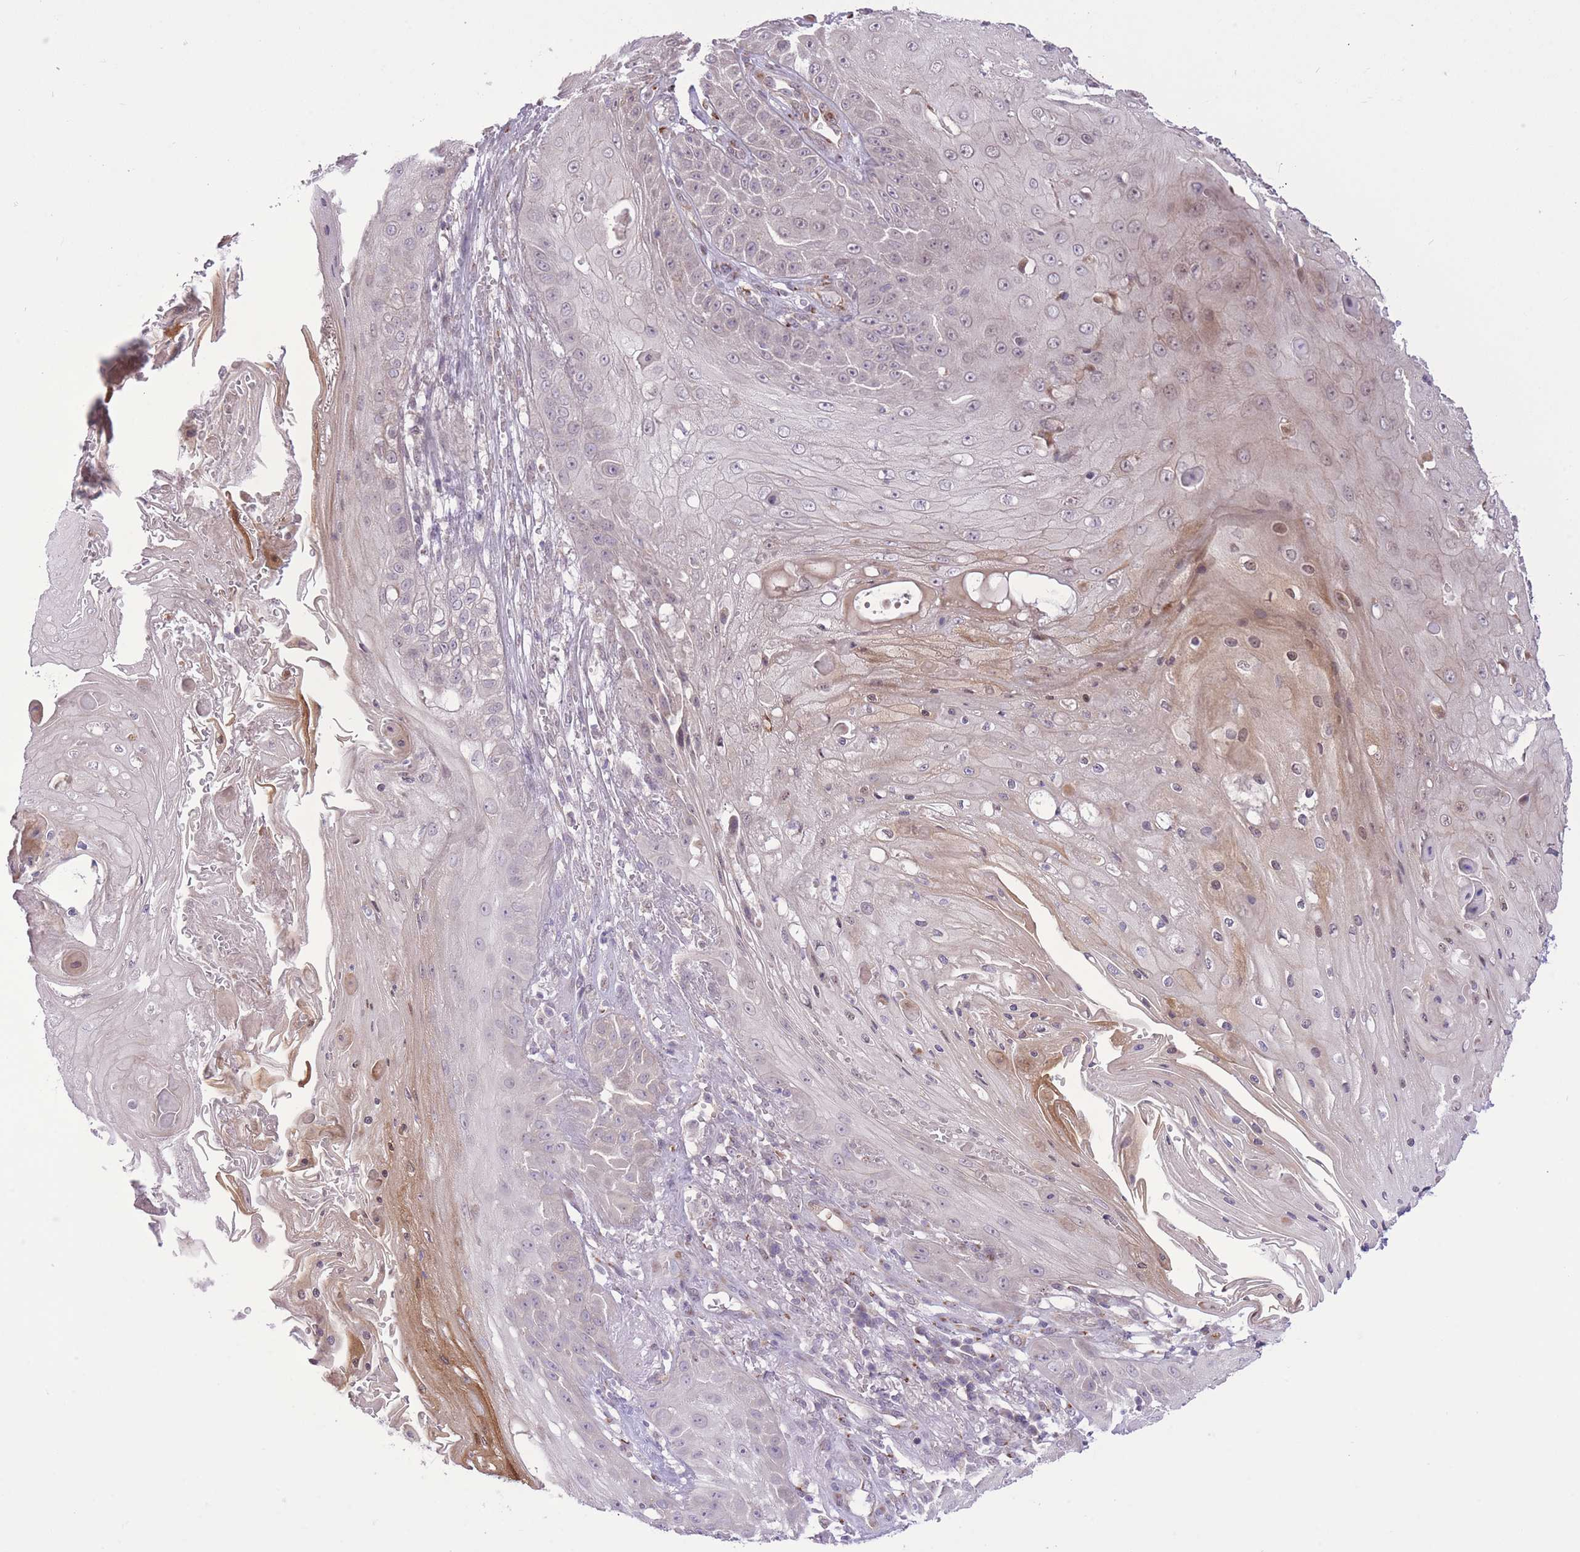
{"staining": {"intensity": "weak", "quantity": "<25%", "location": "cytoplasmic/membranous"}, "tissue": "skin cancer", "cell_type": "Tumor cells", "image_type": "cancer", "snomed": [{"axis": "morphology", "description": "Squamous cell carcinoma, NOS"}, {"axis": "topography", "description": "Skin"}], "caption": "An immunohistochemistry (IHC) micrograph of squamous cell carcinoma (skin) is shown. There is no staining in tumor cells of squamous cell carcinoma (skin).", "gene": "ZBED5", "patient": {"sex": "male", "age": 70}}